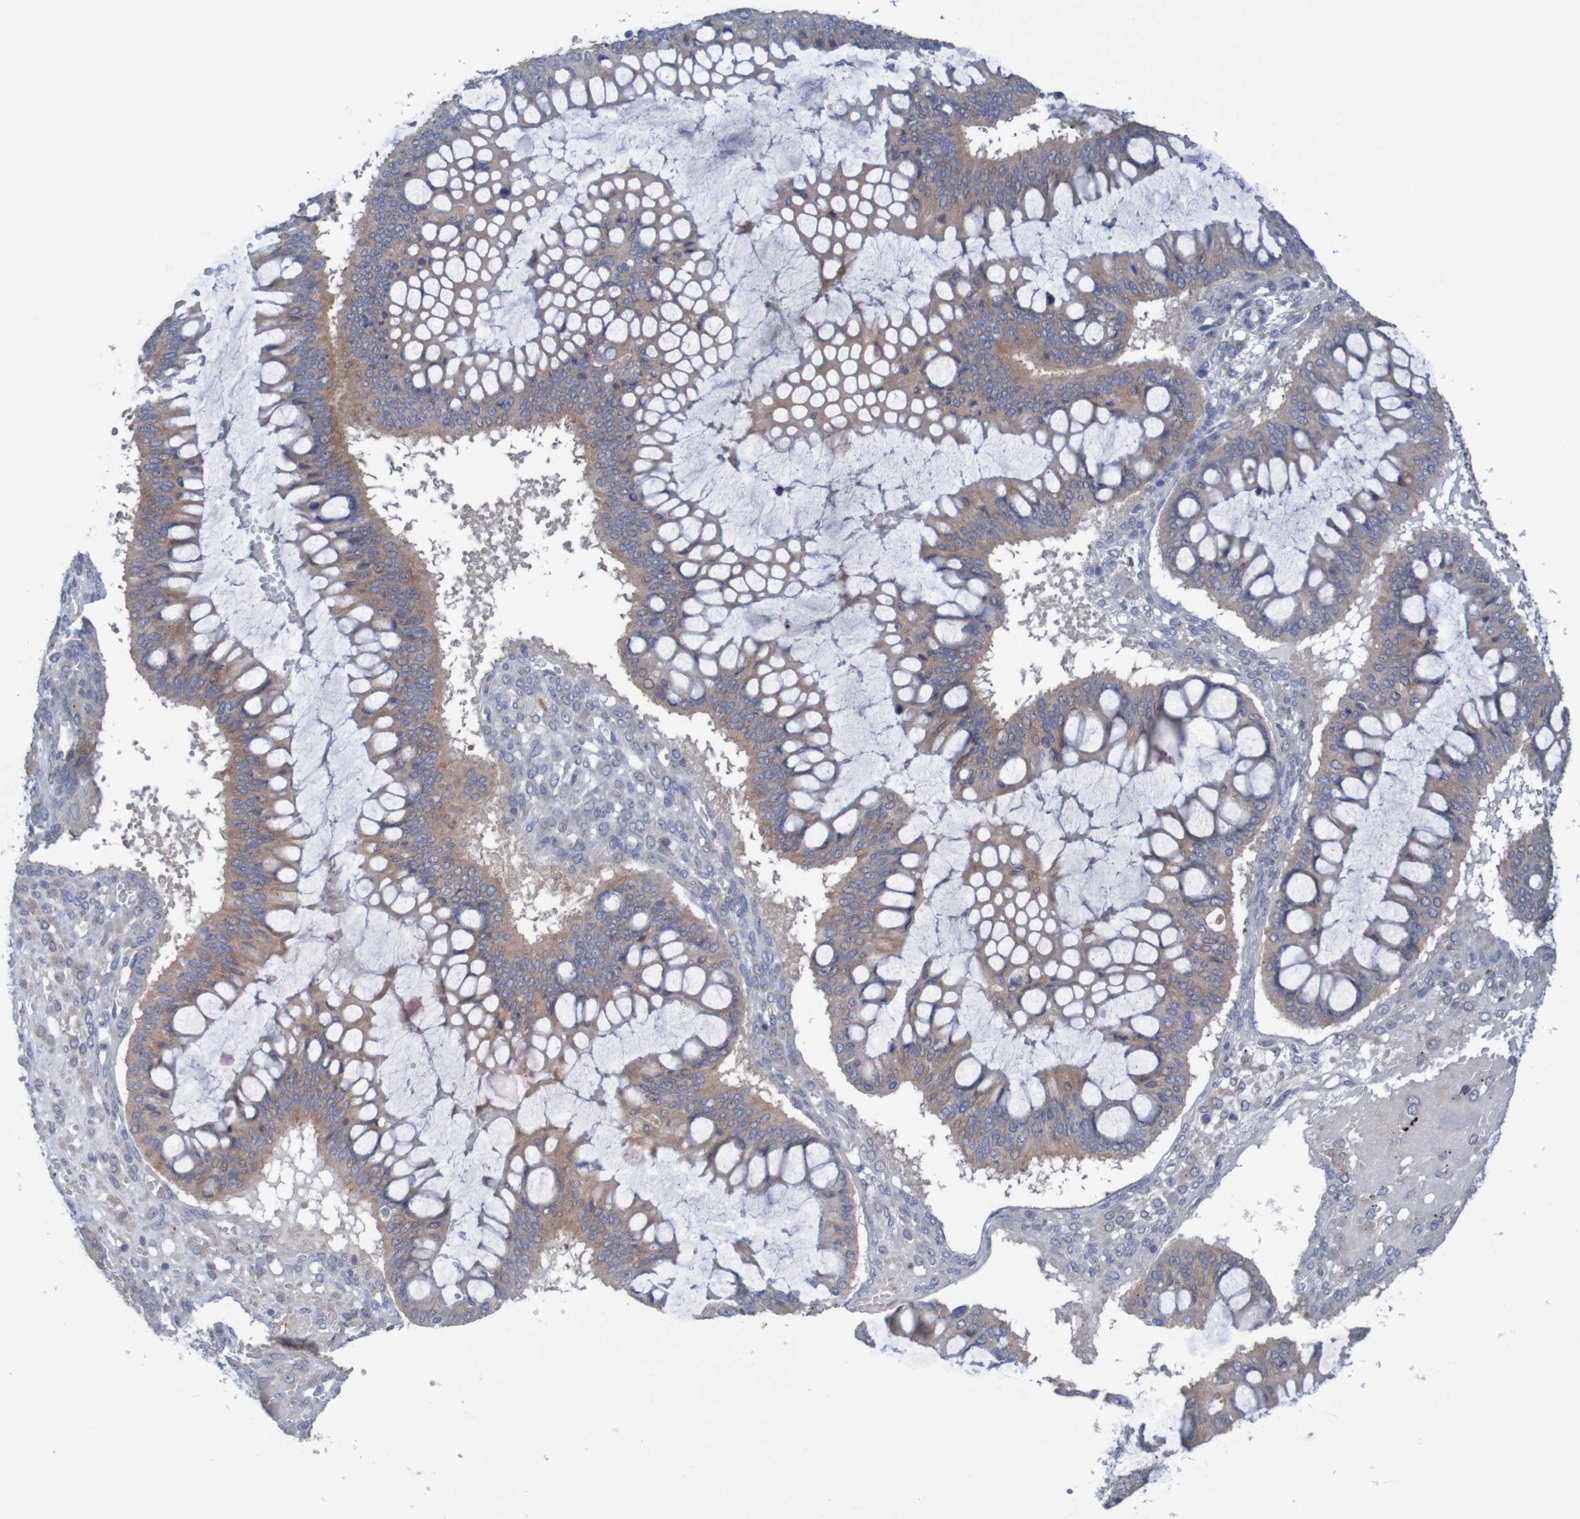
{"staining": {"intensity": "moderate", "quantity": ">75%", "location": "cytoplasmic/membranous"}, "tissue": "ovarian cancer", "cell_type": "Tumor cells", "image_type": "cancer", "snomed": [{"axis": "morphology", "description": "Cystadenocarcinoma, mucinous, NOS"}, {"axis": "topography", "description": "Ovary"}], "caption": "Immunohistochemistry (IHC) histopathology image of neoplastic tissue: human ovarian cancer (mucinous cystadenocarcinoma) stained using immunohistochemistry demonstrates medium levels of moderate protein expression localized specifically in the cytoplasmic/membranous of tumor cells, appearing as a cytoplasmic/membranous brown color.", "gene": "ANGPT4", "patient": {"sex": "female", "age": 73}}